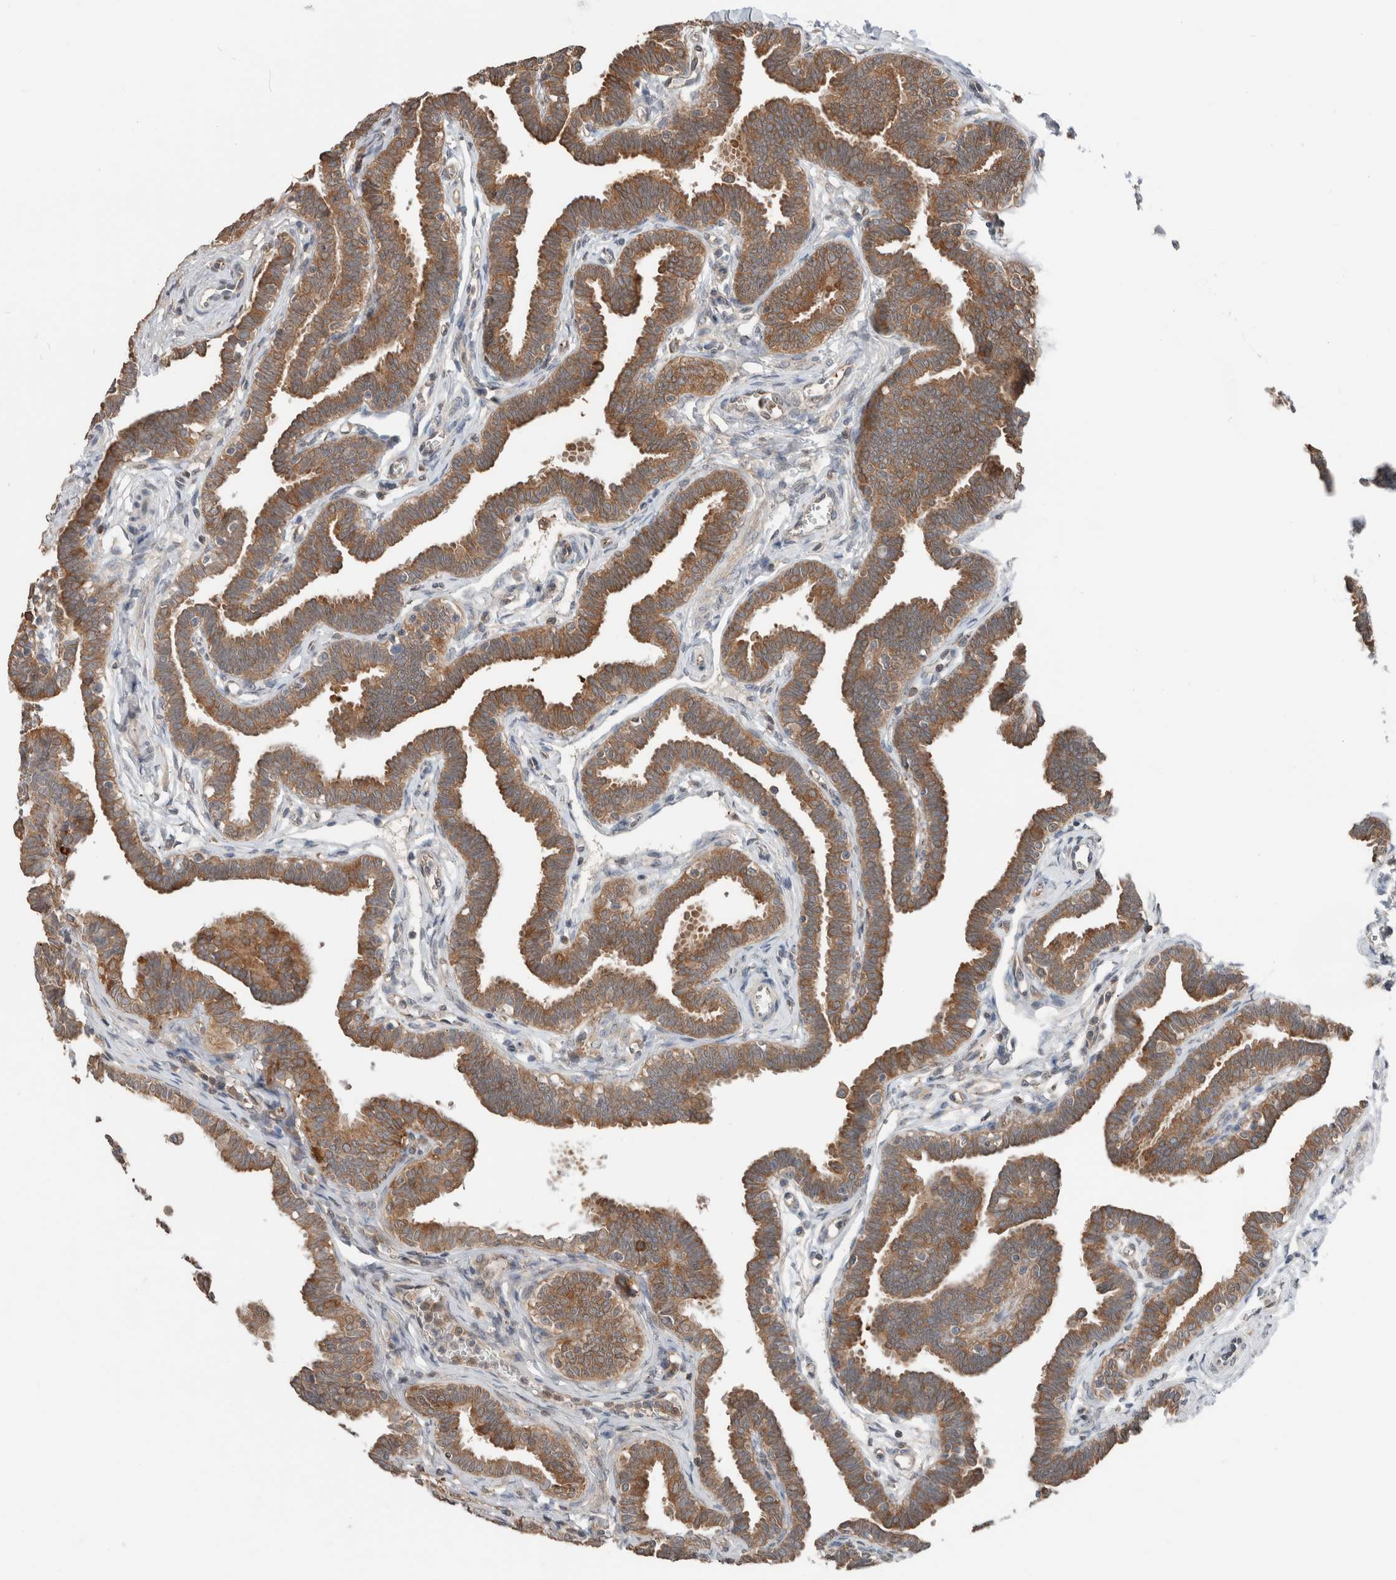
{"staining": {"intensity": "moderate", "quantity": ">75%", "location": "cytoplasmic/membranous"}, "tissue": "fallopian tube", "cell_type": "Glandular cells", "image_type": "normal", "snomed": [{"axis": "morphology", "description": "Normal tissue, NOS"}, {"axis": "topography", "description": "Fallopian tube"}, {"axis": "topography", "description": "Ovary"}], "caption": "Immunohistochemical staining of normal fallopian tube displays medium levels of moderate cytoplasmic/membranous expression in approximately >75% of glandular cells.", "gene": "XPNPEP1", "patient": {"sex": "female", "age": 23}}